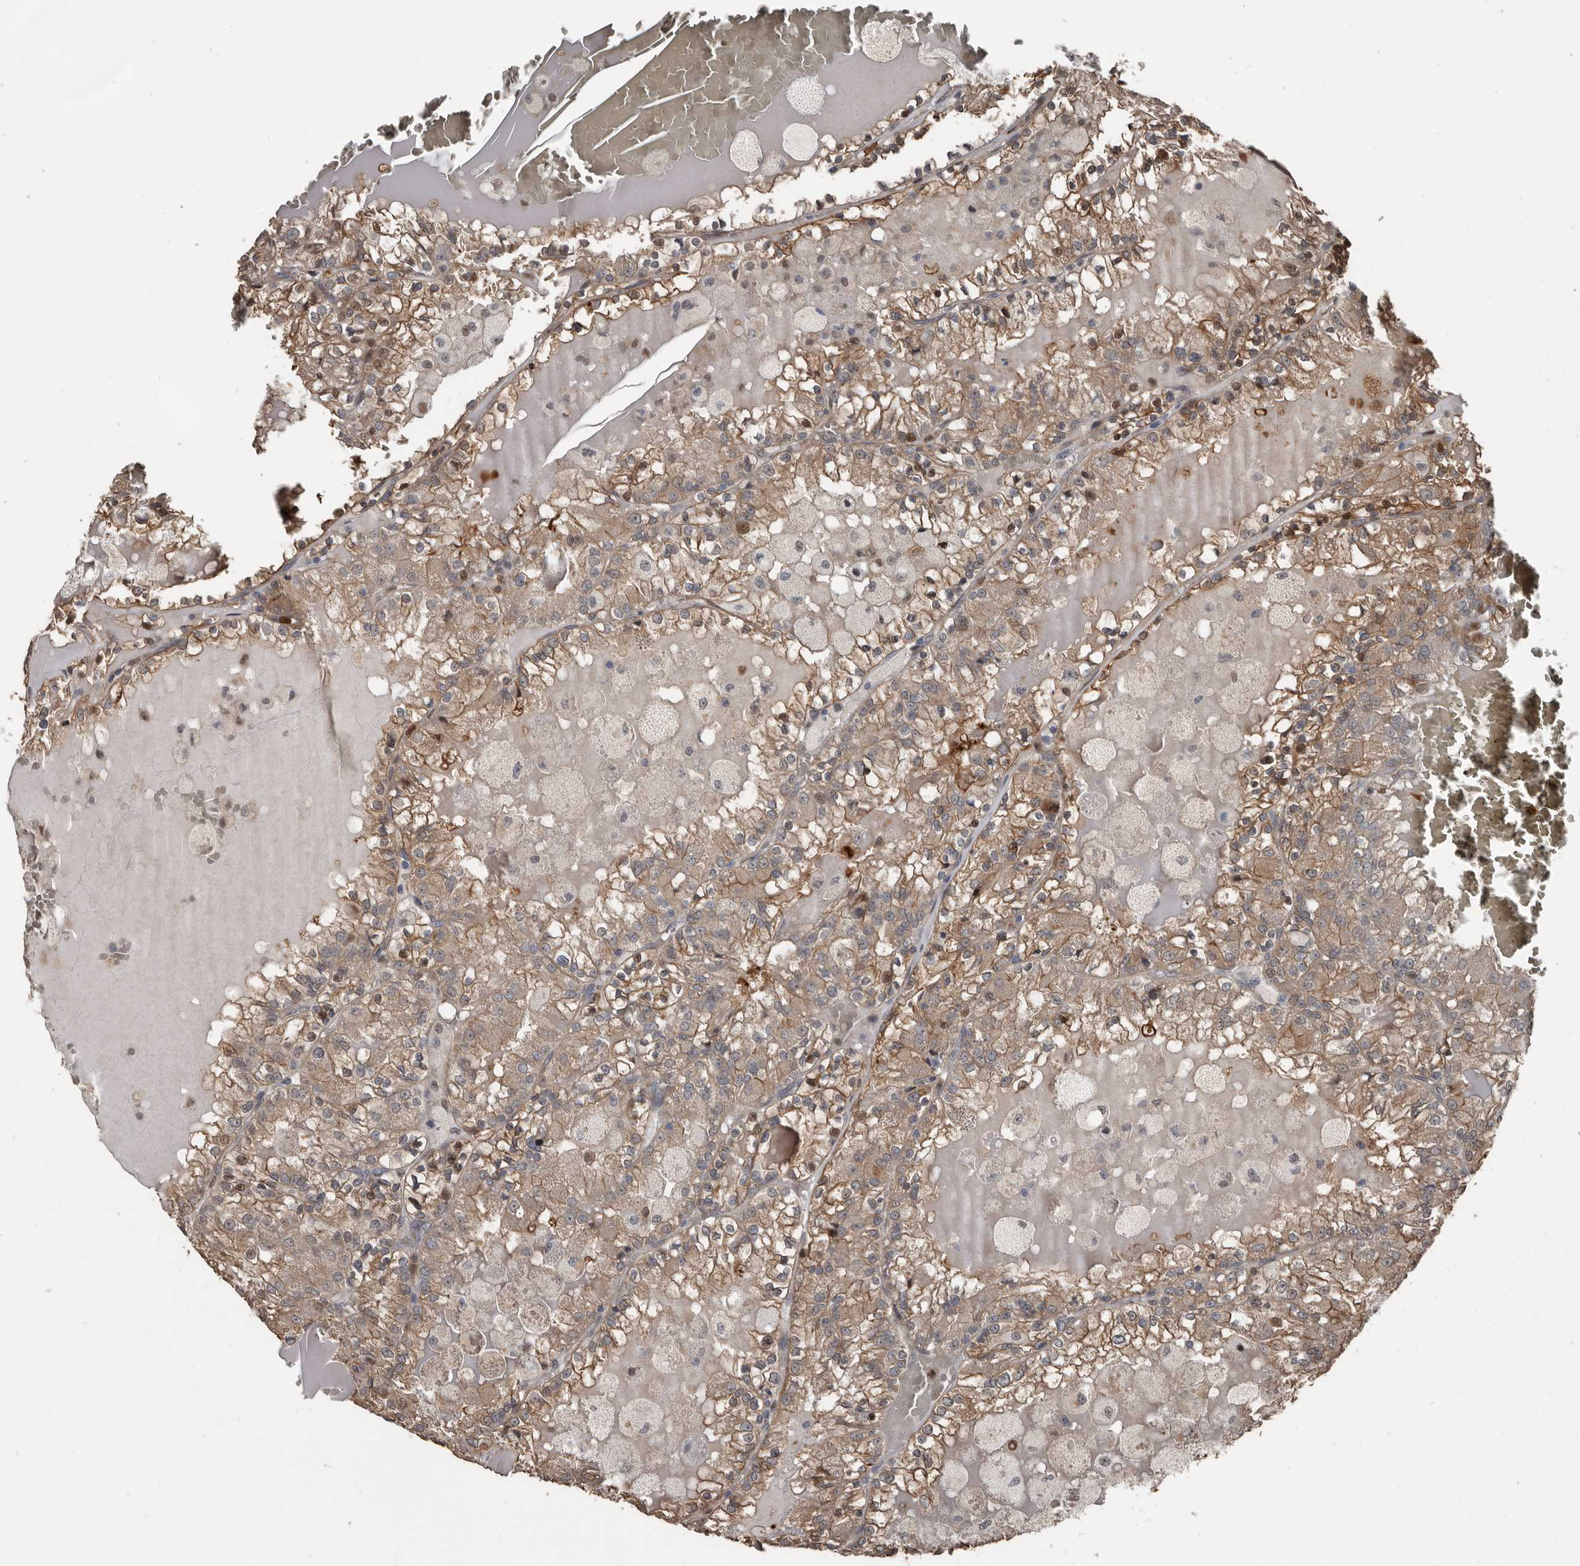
{"staining": {"intensity": "moderate", "quantity": ">75%", "location": "cytoplasmic/membranous"}, "tissue": "renal cancer", "cell_type": "Tumor cells", "image_type": "cancer", "snomed": [{"axis": "morphology", "description": "Adenocarcinoma, NOS"}, {"axis": "topography", "description": "Kidney"}], "caption": "Immunohistochemical staining of adenocarcinoma (renal) demonstrates medium levels of moderate cytoplasmic/membranous expression in approximately >75% of tumor cells.", "gene": "FSBP", "patient": {"sex": "female", "age": 56}}